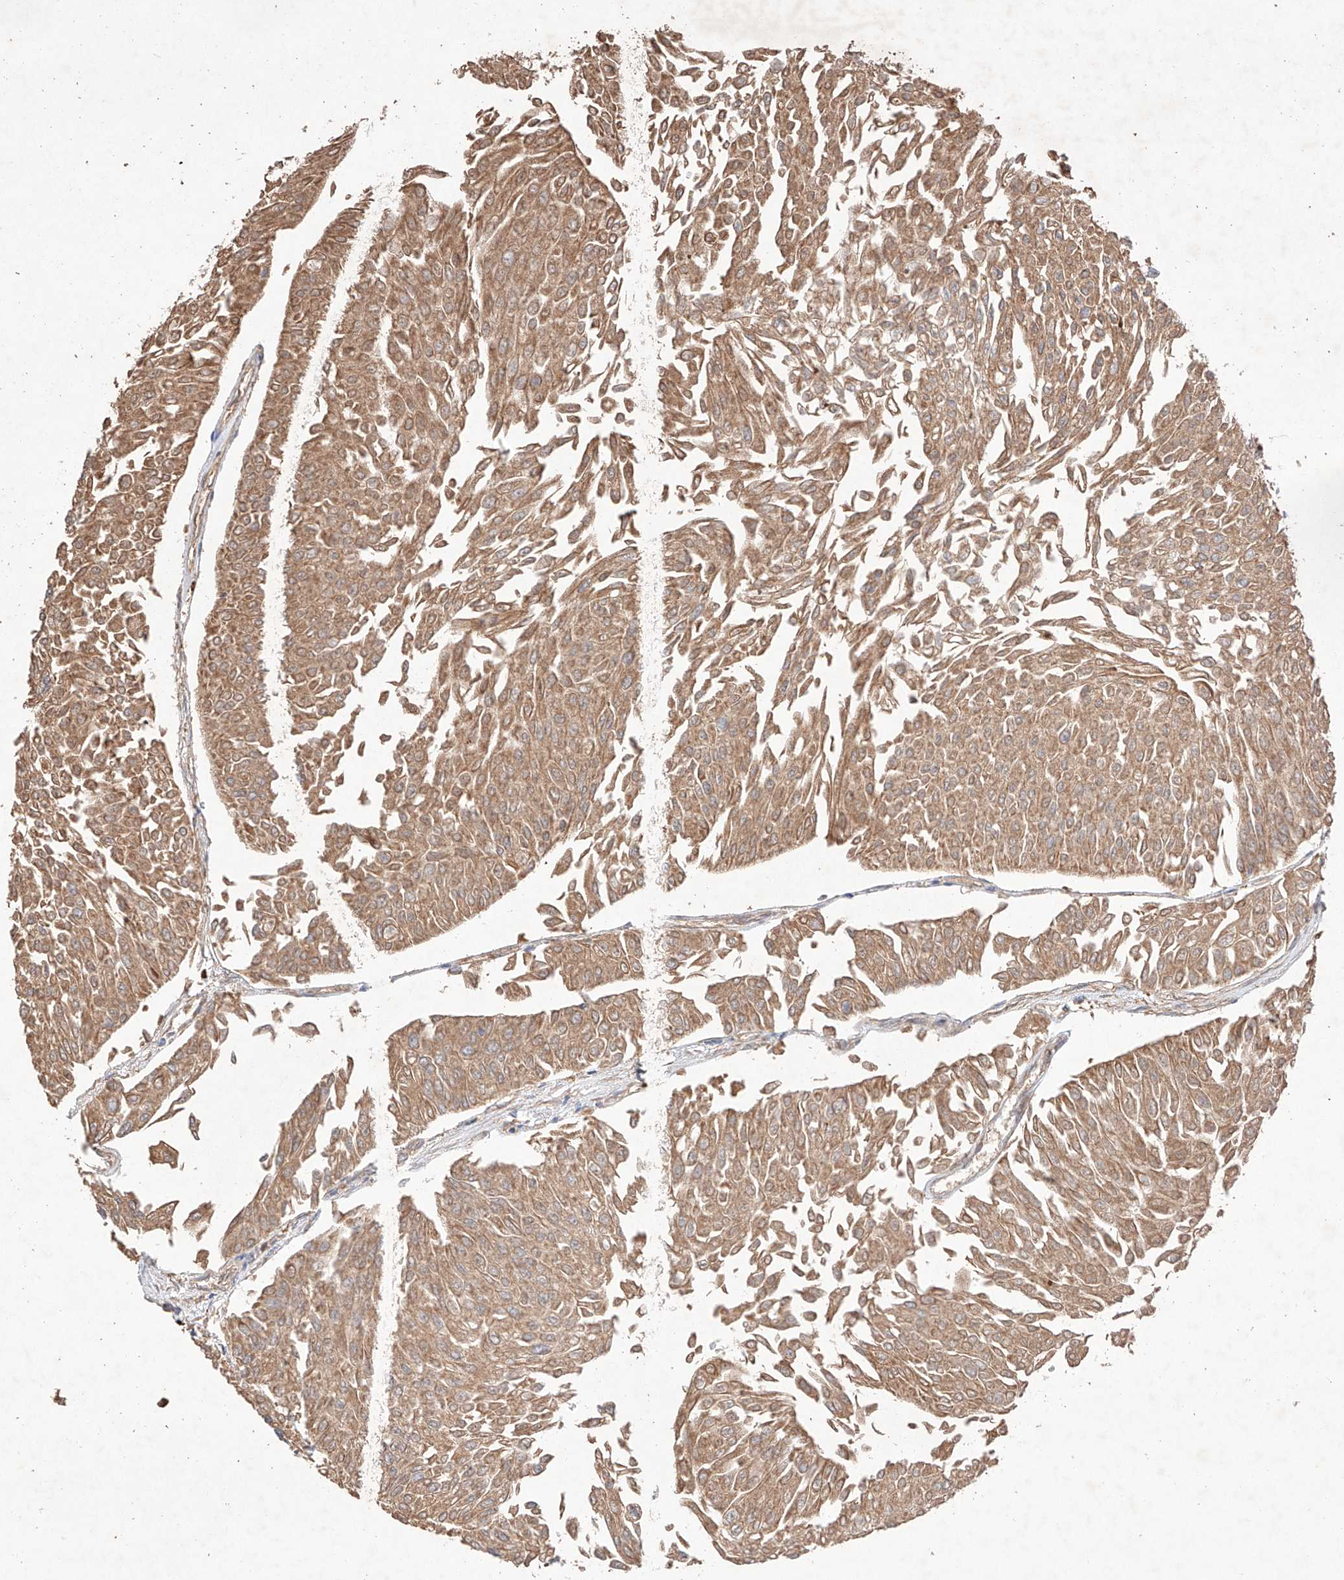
{"staining": {"intensity": "moderate", "quantity": ">75%", "location": "cytoplasmic/membranous"}, "tissue": "urothelial cancer", "cell_type": "Tumor cells", "image_type": "cancer", "snomed": [{"axis": "morphology", "description": "Urothelial carcinoma, Low grade"}, {"axis": "topography", "description": "Urinary bladder"}], "caption": "The histopathology image reveals staining of urothelial cancer, revealing moderate cytoplasmic/membranous protein expression (brown color) within tumor cells.", "gene": "C6orf62", "patient": {"sex": "male", "age": 67}}